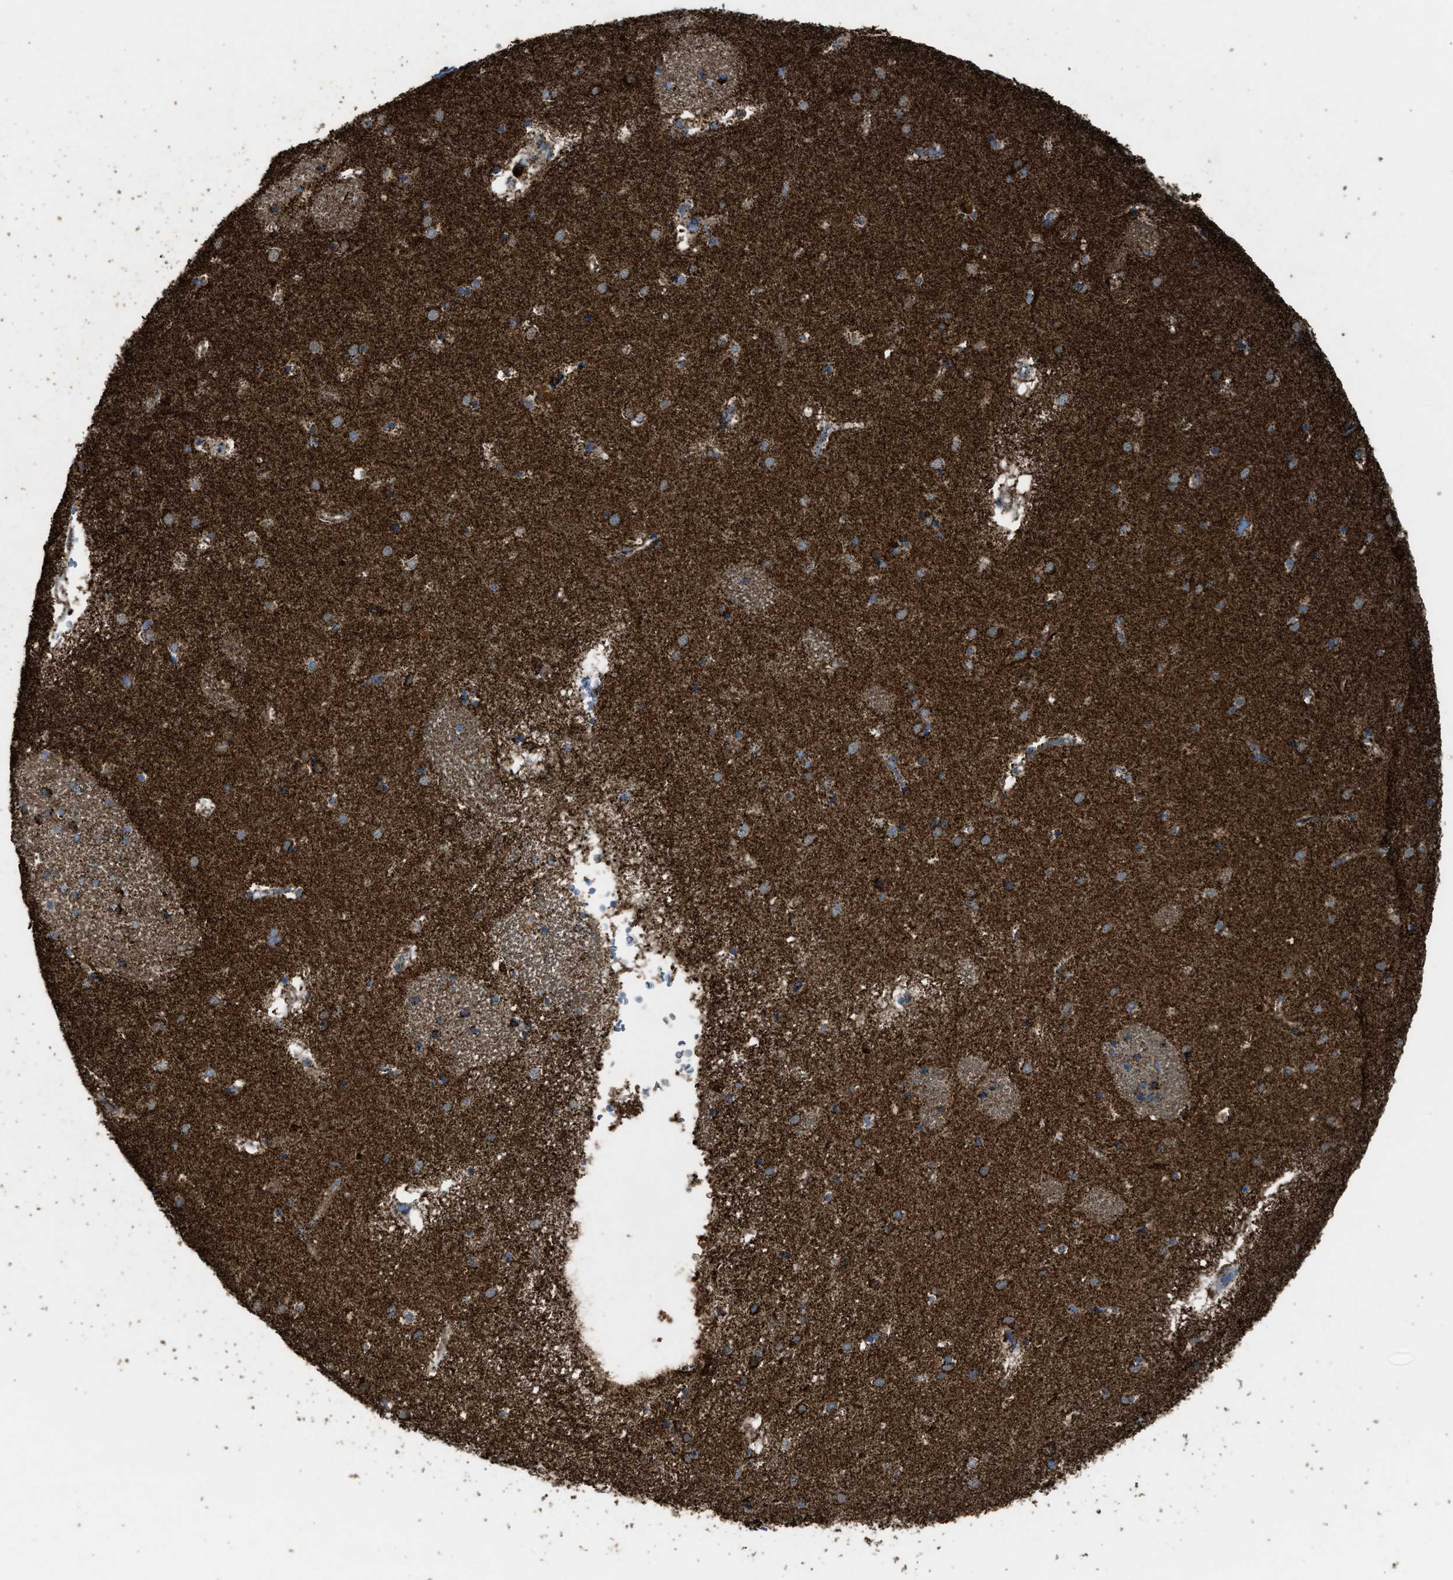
{"staining": {"intensity": "strong", "quantity": ">75%", "location": "cytoplasmic/membranous"}, "tissue": "caudate", "cell_type": "Glial cells", "image_type": "normal", "snomed": [{"axis": "morphology", "description": "Normal tissue, NOS"}, {"axis": "topography", "description": "Lateral ventricle wall"}], "caption": "This is an image of immunohistochemistry staining of normal caudate, which shows strong positivity in the cytoplasmic/membranous of glial cells.", "gene": "MDH2", "patient": {"sex": "male", "age": 70}}